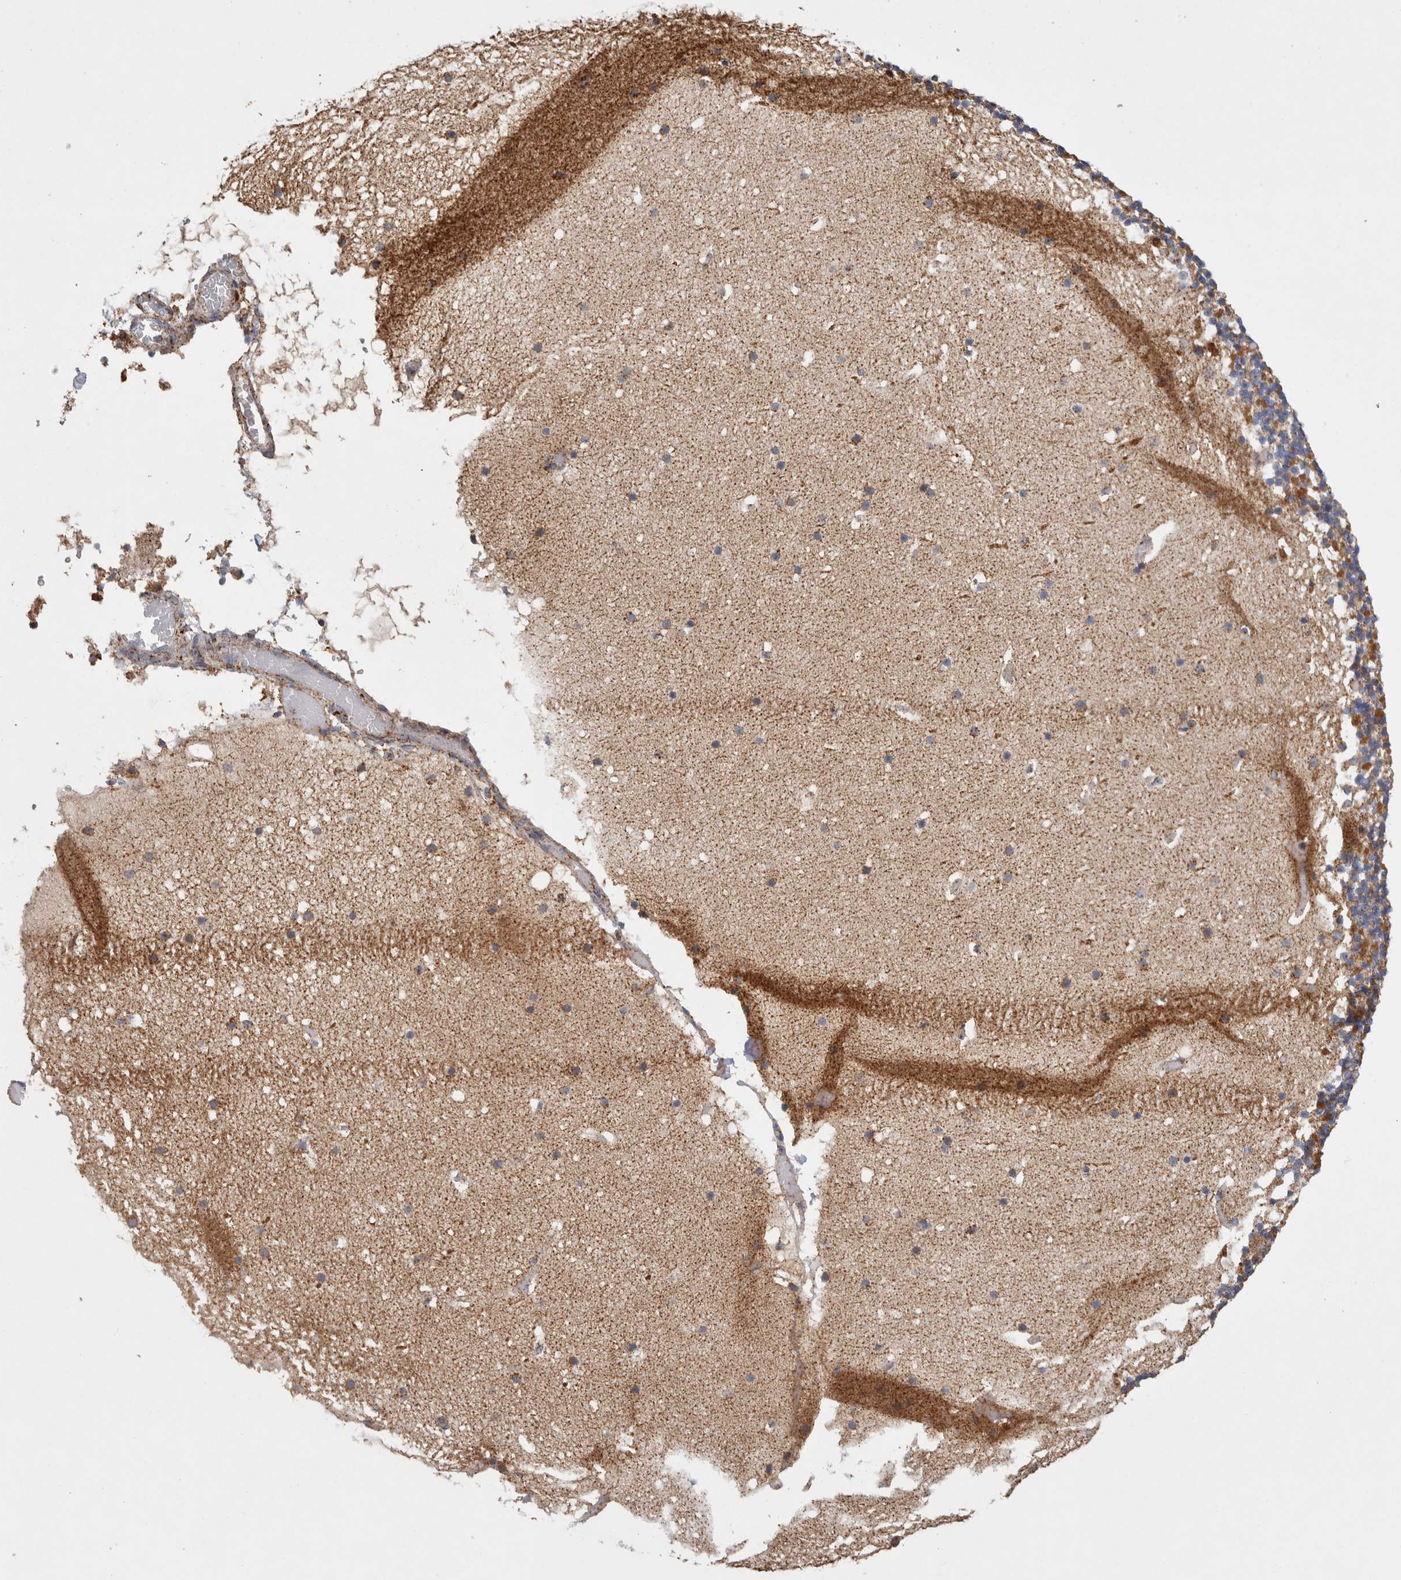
{"staining": {"intensity": "moderate", "quantity": ">75%", "location": "cytoplasmic/membranous"}, "tissue": "cerebellum", "cell_type": "Cells in granular layer", "image_type": "normal", "snomed": [{"axis": "morphology", "description": "Normal tissue, NOS"}, {"axis": "topography", "description": "Cerebellum"}], "caption": "Moderate cytoplasmic/membranous positivity is identified in approximately >75% of cells in granular layer in unremarkable cerebellum. (DAB (3,3'-diaminobenzidine) IHC with brightfield microscopy, high magnification).", "gene": "IARS2", "patient": {"sex": "male", "age": 57}}